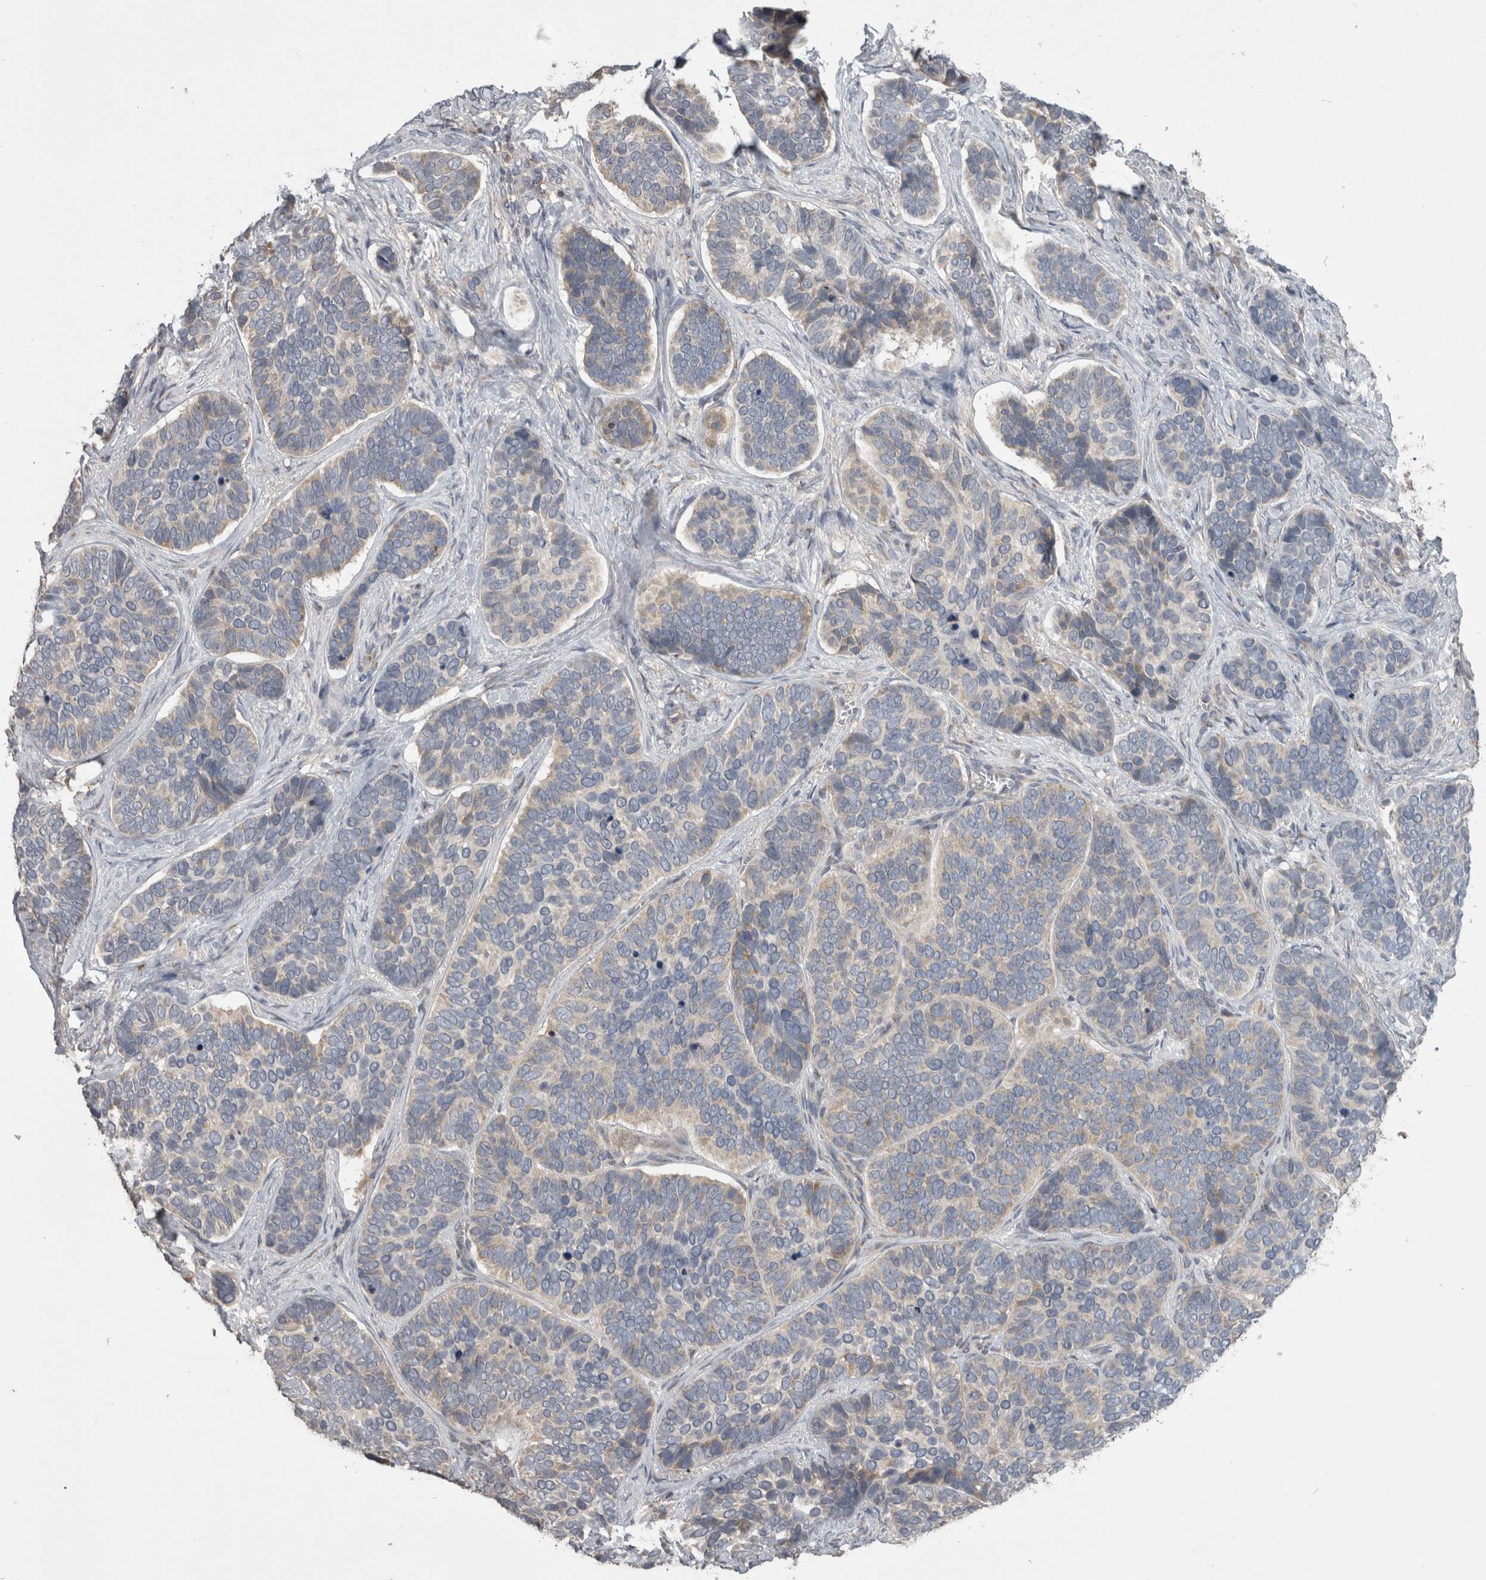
{"staining": {"intensity": "negative", "quantity": "none", "location": "none"}, "tissue": "skin cancer", "cell_type": "Tumor cells", "image_type": "cancer", "snomed": [{"axis": "morphology", "description": "Basal cell carcinoma"}, {"axis": "topography", "description": "Skin"}], "caption": "Protein analysis of skin cancer exhibits no significant expression in tumor cells.", "gene": "ANXA13", "patient": {"sex": "male", "age": 62}}